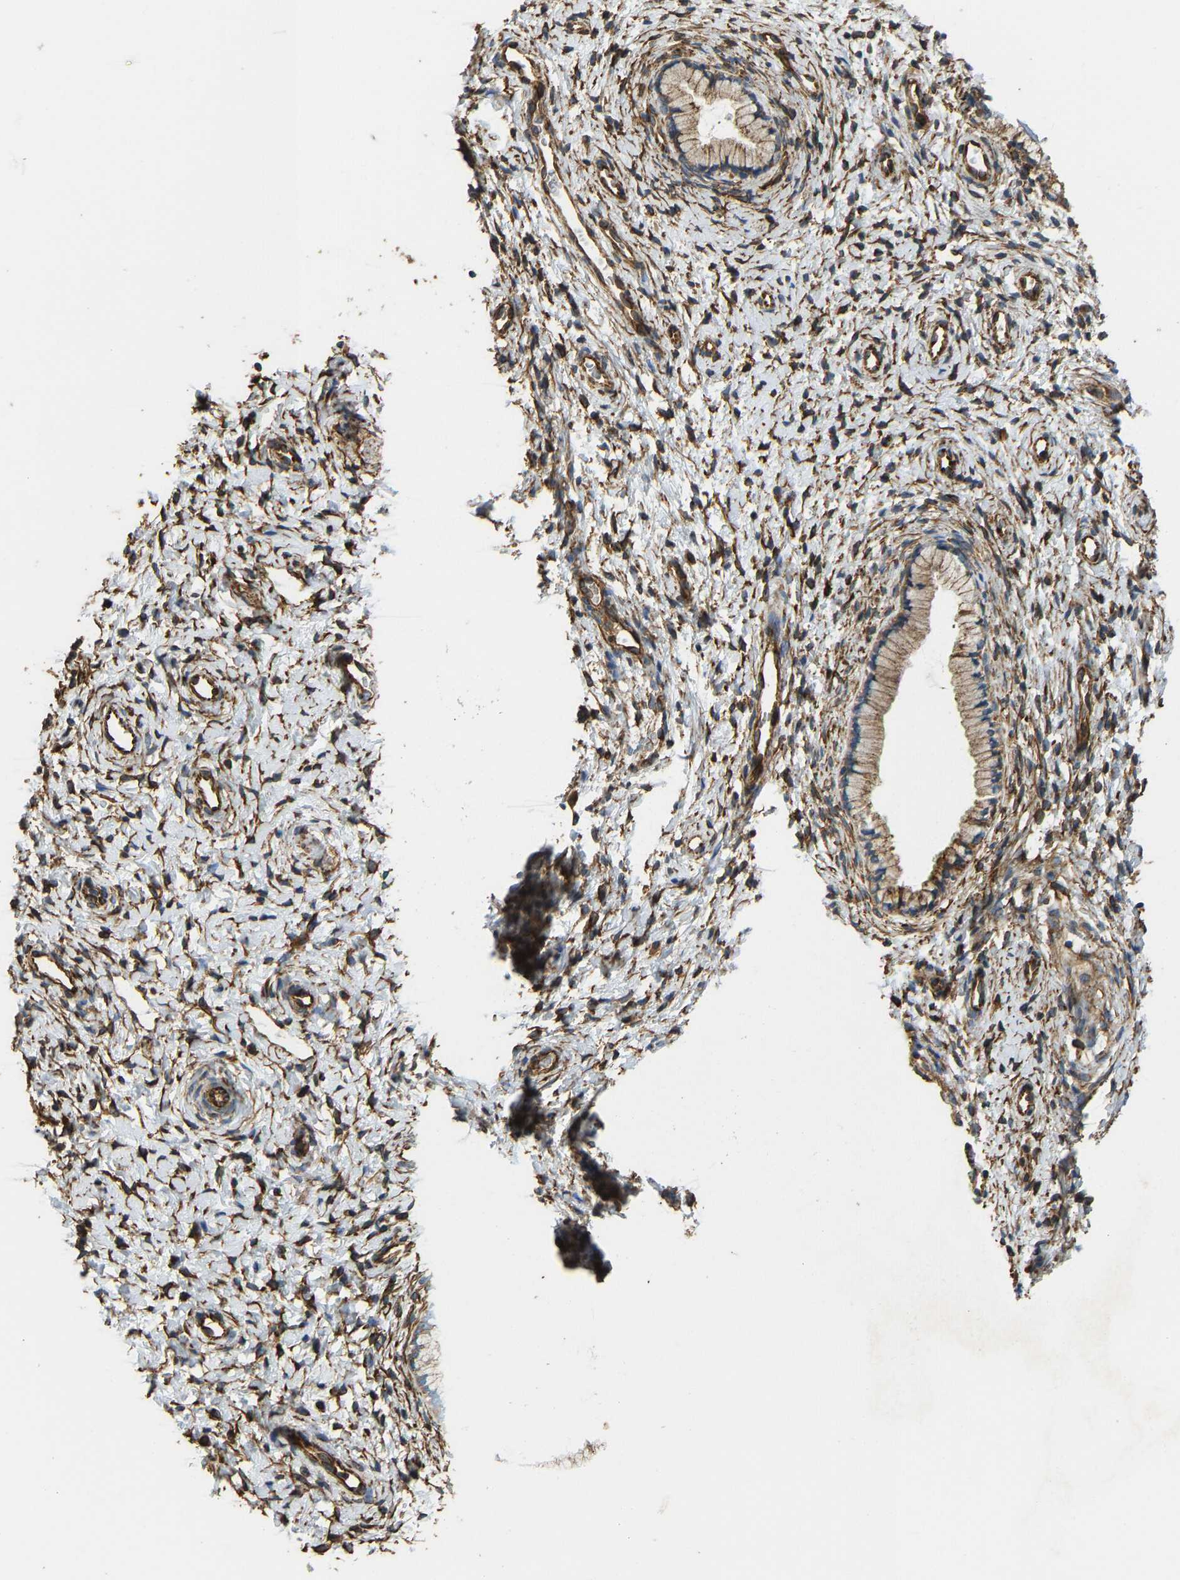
{"staining": {"intensity": "moderate", "quantity": ">75%", "location": "cytoplasmic/membranous"}, "tissue": "cervix", "cell_type": "Glandular cells", "image_type": "normal", "snomed": [{"axis": "morphology", "description": "Normal tissue, NOS"}, {"axis": "topography", "description": "Cervix"}], "caption": "Cervix was stained to show a protein in brown. There is medium levels of moderate cytoplasmic/membranous staining in about >75% of glandular cells. (IHC, brightfield microscopy, high magnification).", "gene": "BEX3", "patient": {"sex": "female", "age": 72}}